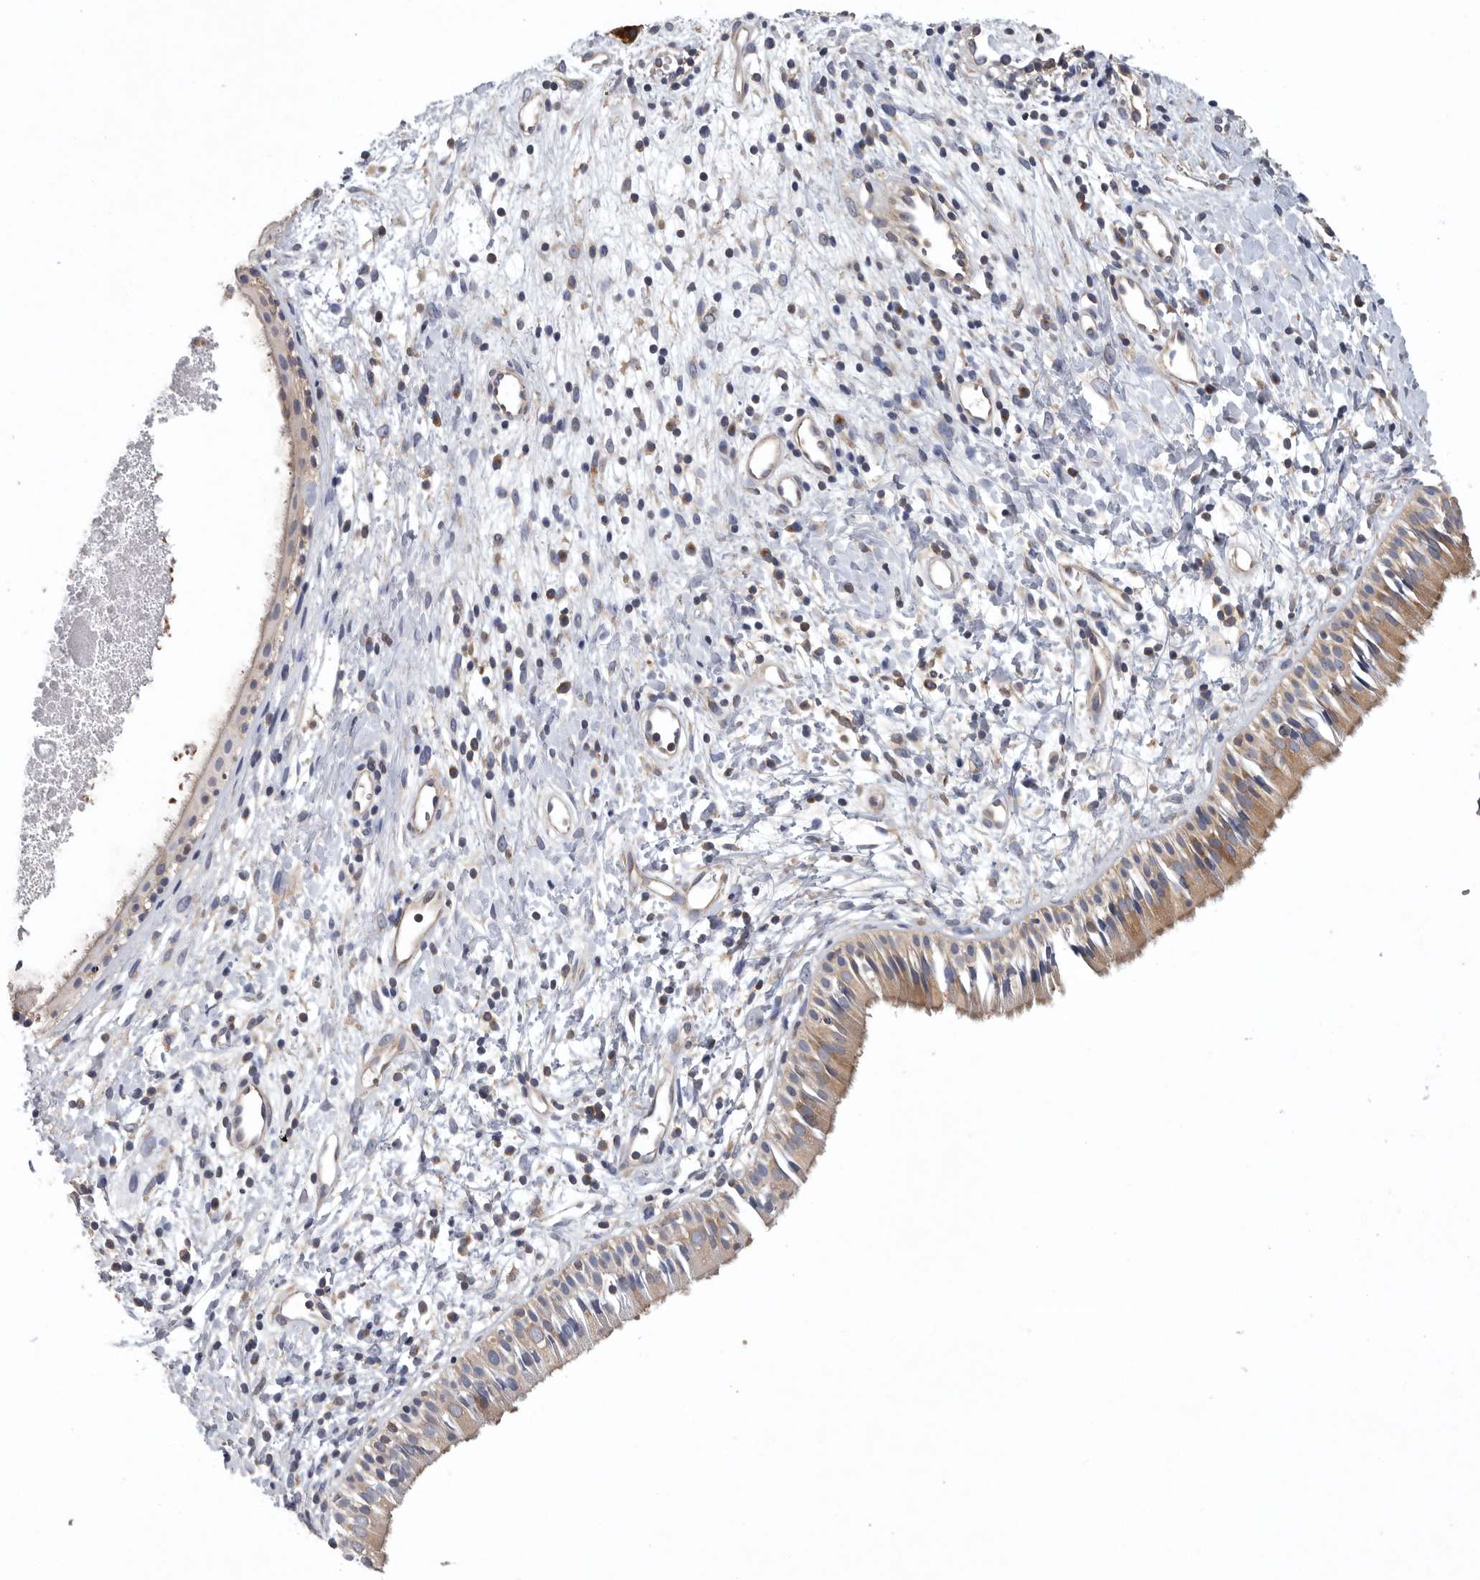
{"staining": {"intensity": "moderate", "quantity": ">75%", "location": "cytoplasmic/membranous"}, "tissue": "nasopharynx", "cell_type": "Respiratory epithelial cells", "image_type": "normal", "snomed": [{"axis": "morphology", "description": "Normal tissue, NOS"}, {"axis": "topography", "description": "Nasopharynx"}], "caption": "Nasopharynx stained with a brown dye demonstrates moderate cytoplasmic/membranous positive staining in approximately >75% of respiratory epithelial cells.", "gene": "OXR1", "patient": {"sex": "male", "age": 22}}